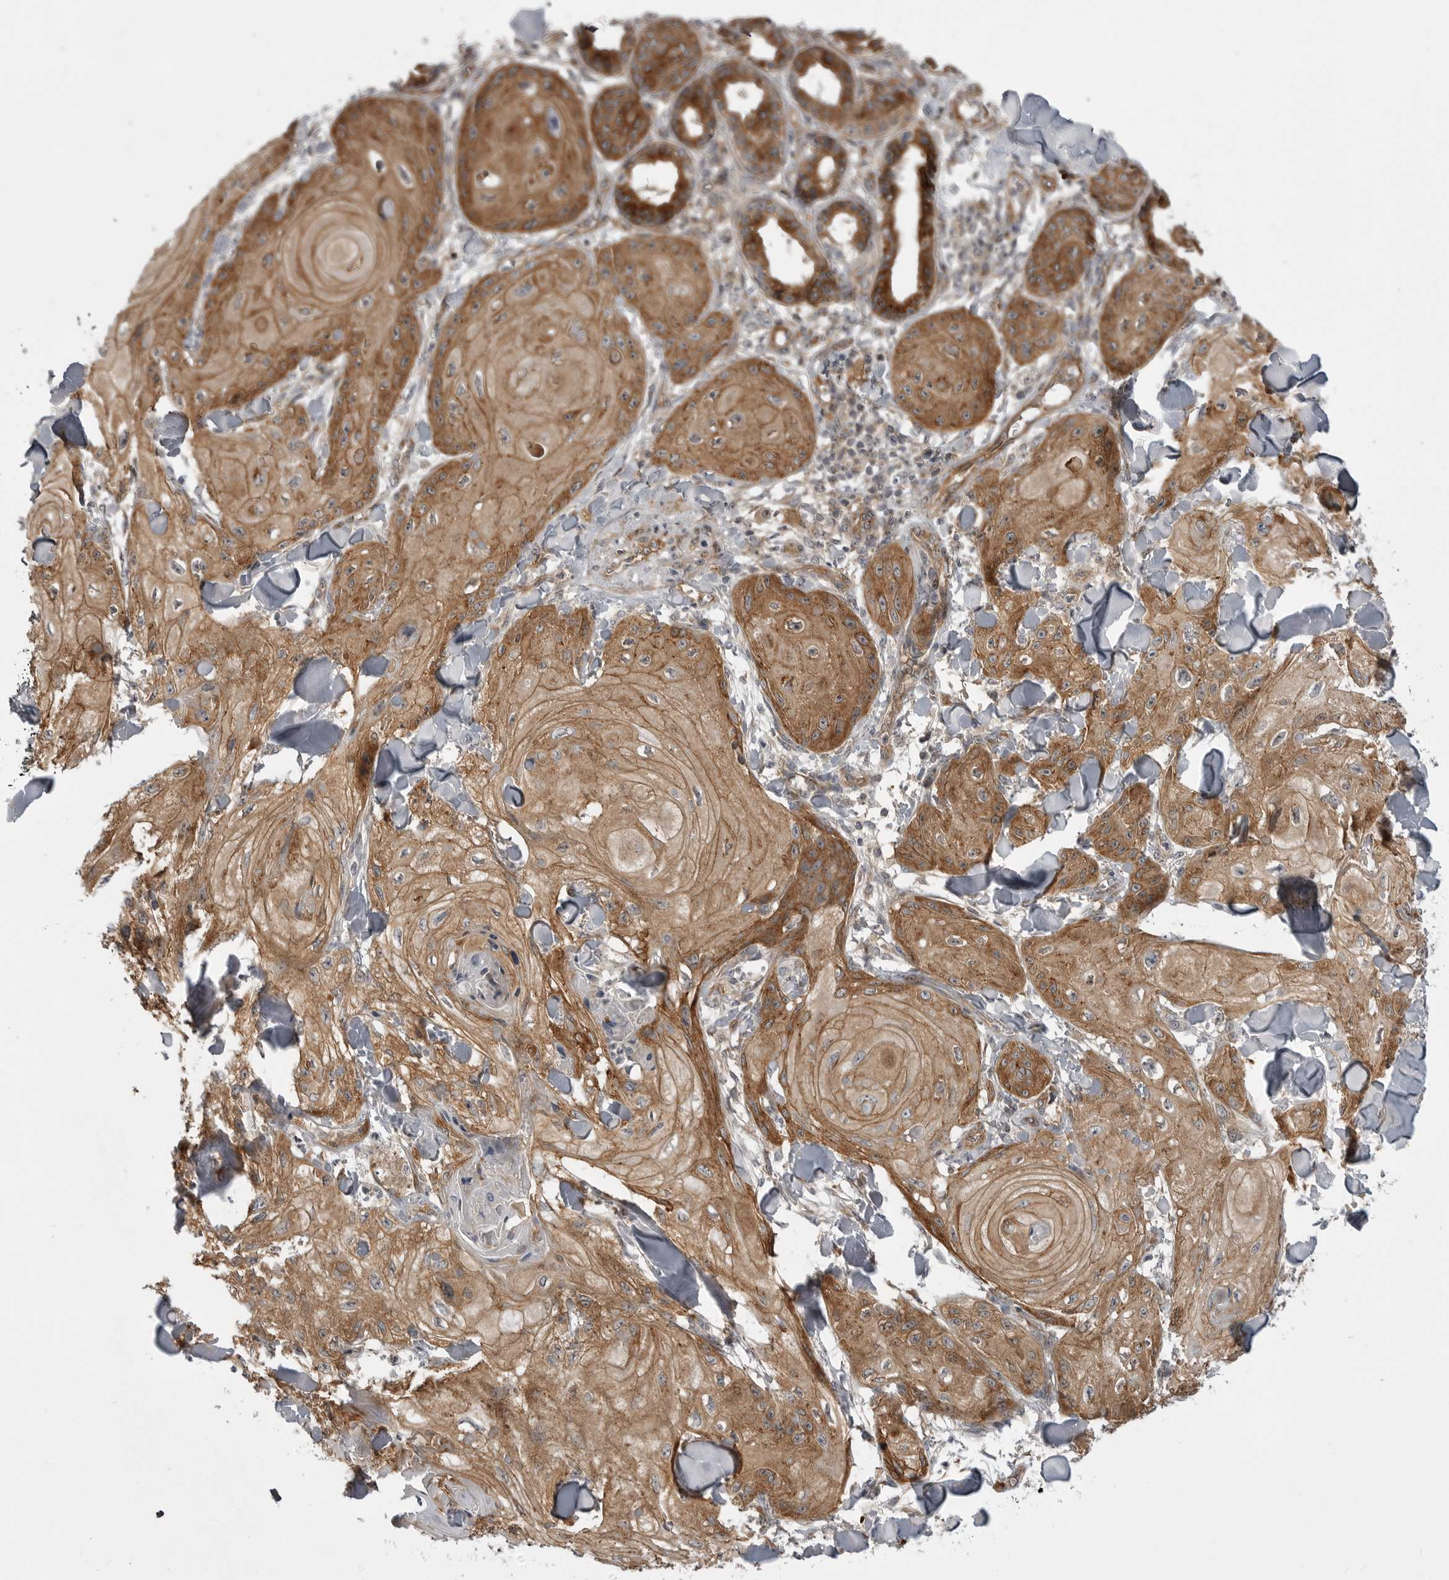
{"staining": {"intensity": "moderate", "quantity": ">75%", "location": "cytoplasmic/membranous"}, "tissue": "skin cancer", "cell_type": "Tumor cells", "image_type": "cancer", "snomed": [{"axis": "morphology", "description": "Squamous cell carcinoma, NOS"}, {"axis": "topography", "description": "Skin"}], "caption": "Skin cancer (squamous cell carcinoma) stained with DAB (3,3'-diaminobenzidine) immunohistochemistry (IHC) demonstrates medium levels of moderate cytoplasmic/membranous expression in approximately >75% of tumor cells.", "gene": "LRRC45", "patient": {"sex": "male", "age": 74}}